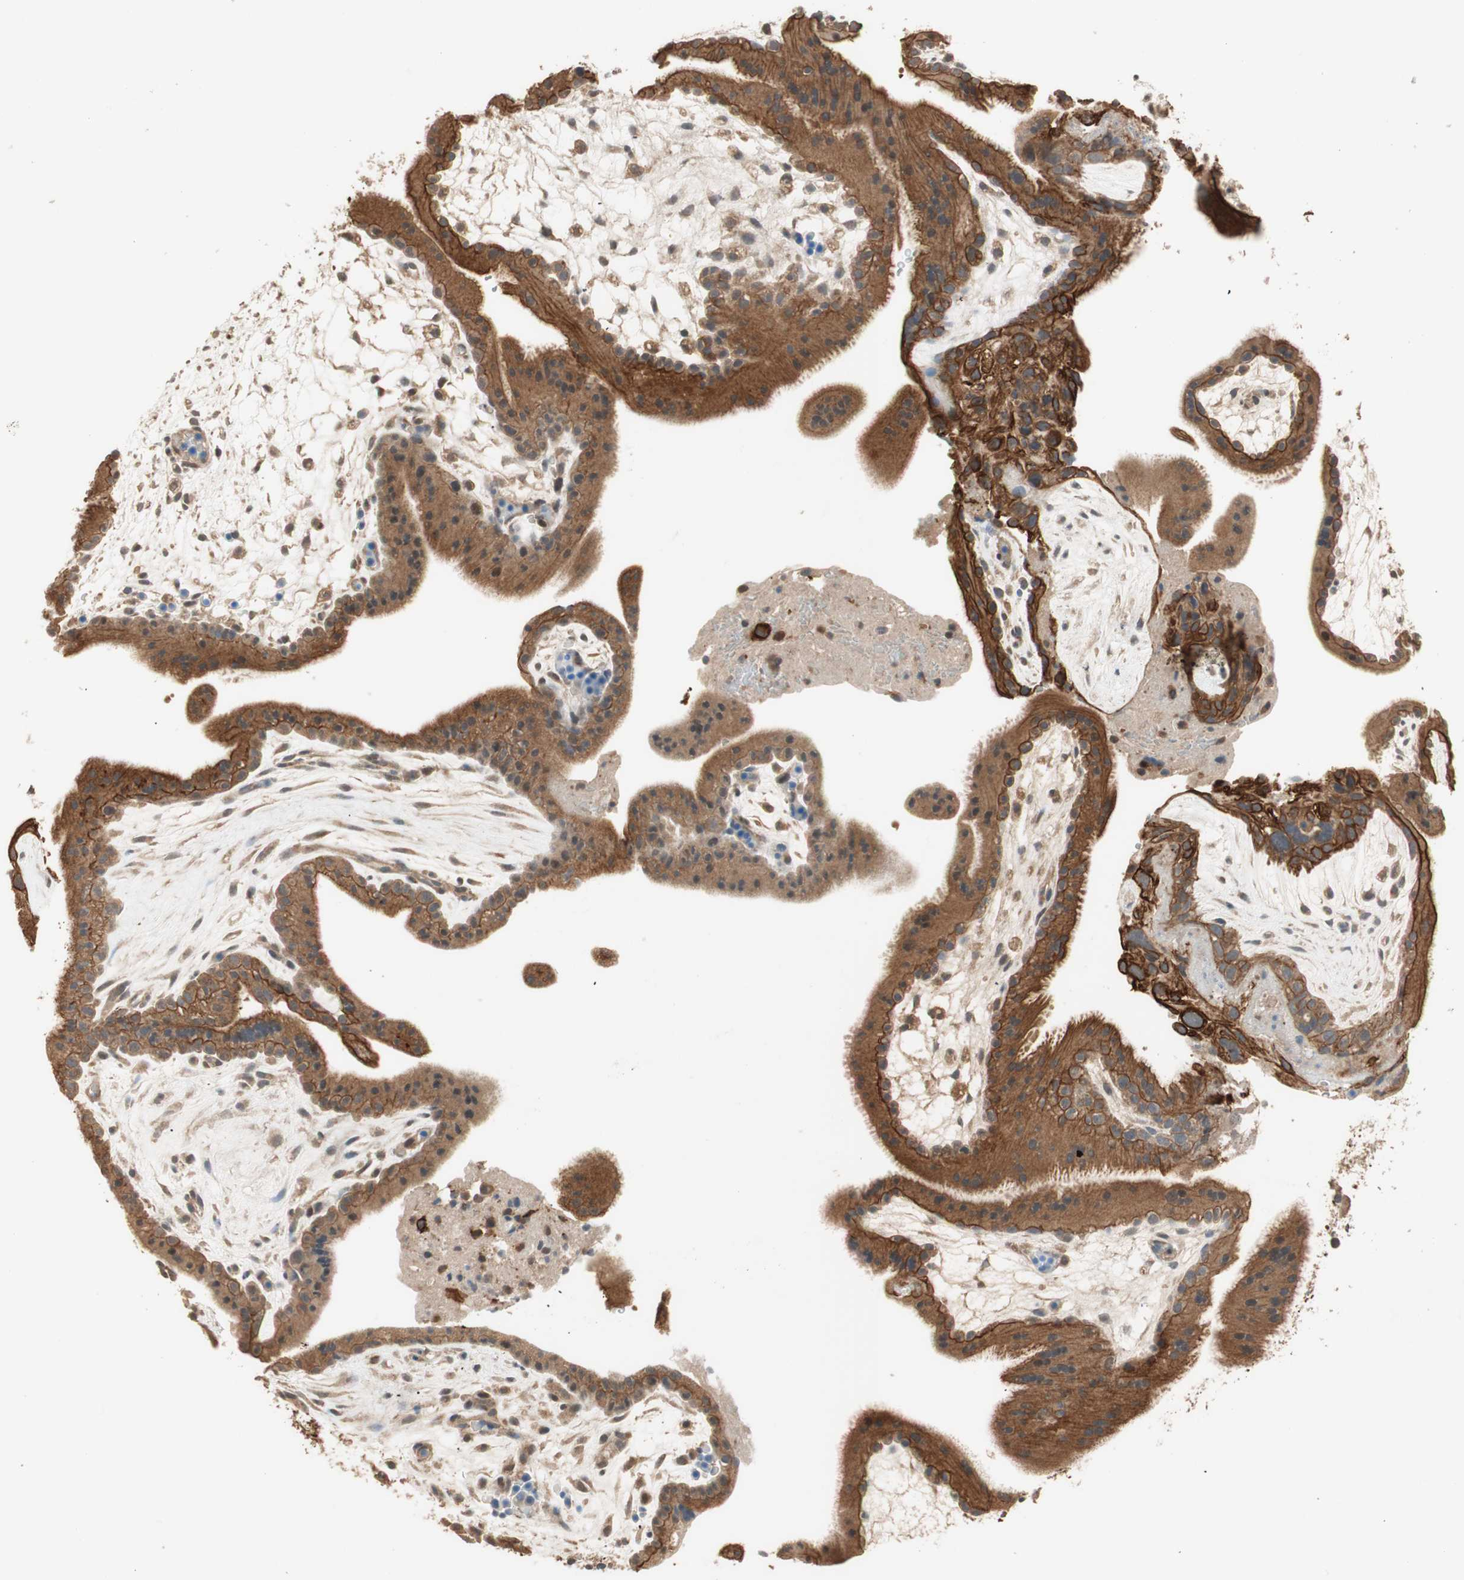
{"staining": {"intensity": "strong", "quantity": ">75%", "location": "cytoplasmic/membranous"}, "tissue": "placenta", "cell_type": "Trophoblastic cells", "image_type": "normal", "snomed": [{"axis": "morphology", "description": "Normal tissue, NOS"}, {"axis": "topography", "description": "Placenta"}], "caption": "Trophoblastic cells display high levels of strong cytoplasmic/membranous staining in about >75% of cells in normal human placenta. Using DAB (brown) and hematoxylin (blue) stains, captured at high magnification using brightfield microscopy.", "gene": "TRIM21", "patient": {"sex": "female", "age": 19}}